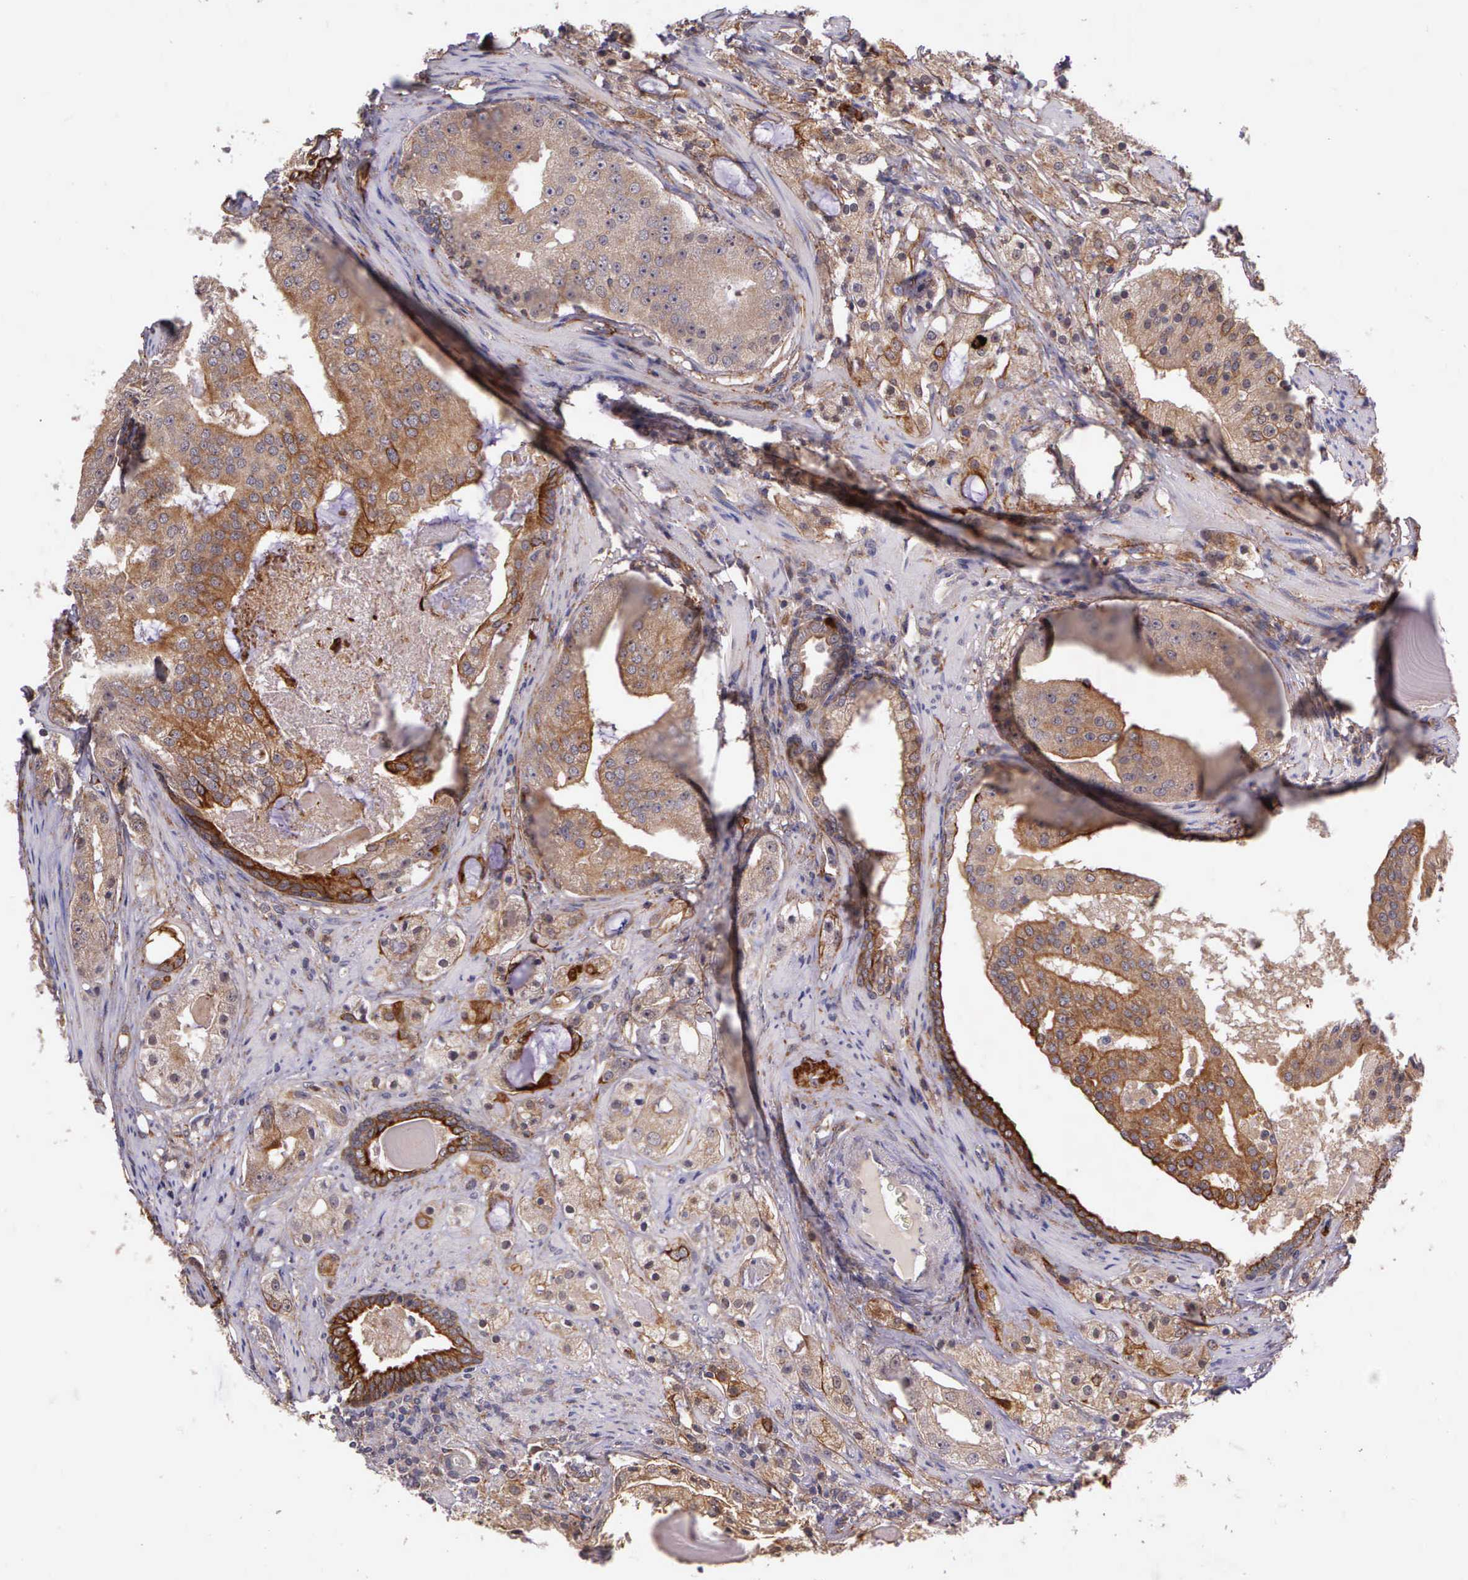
{"staining": {"intensity": "moderate", "quantity": ">75%", "location": "cytoplasmic/membranous"}, "tissue": "prostate cancer", "cell_type": "Tumor cells", "image_type": "cancer", "snomed": [{"axis": "morphology", "description": "Adenocarcinoma, High grade"}, {"axis": "topography", "description": "Prostate"}], "caption": "Tumor cells demonstrate medium levels of moderate cytoplasmic/membranous positivity in about >75% of cells in high-grade adenocarcinoma (prostate).", "gene": "PRICKLE3", "patient": {"sex": "male", "age": 68}}